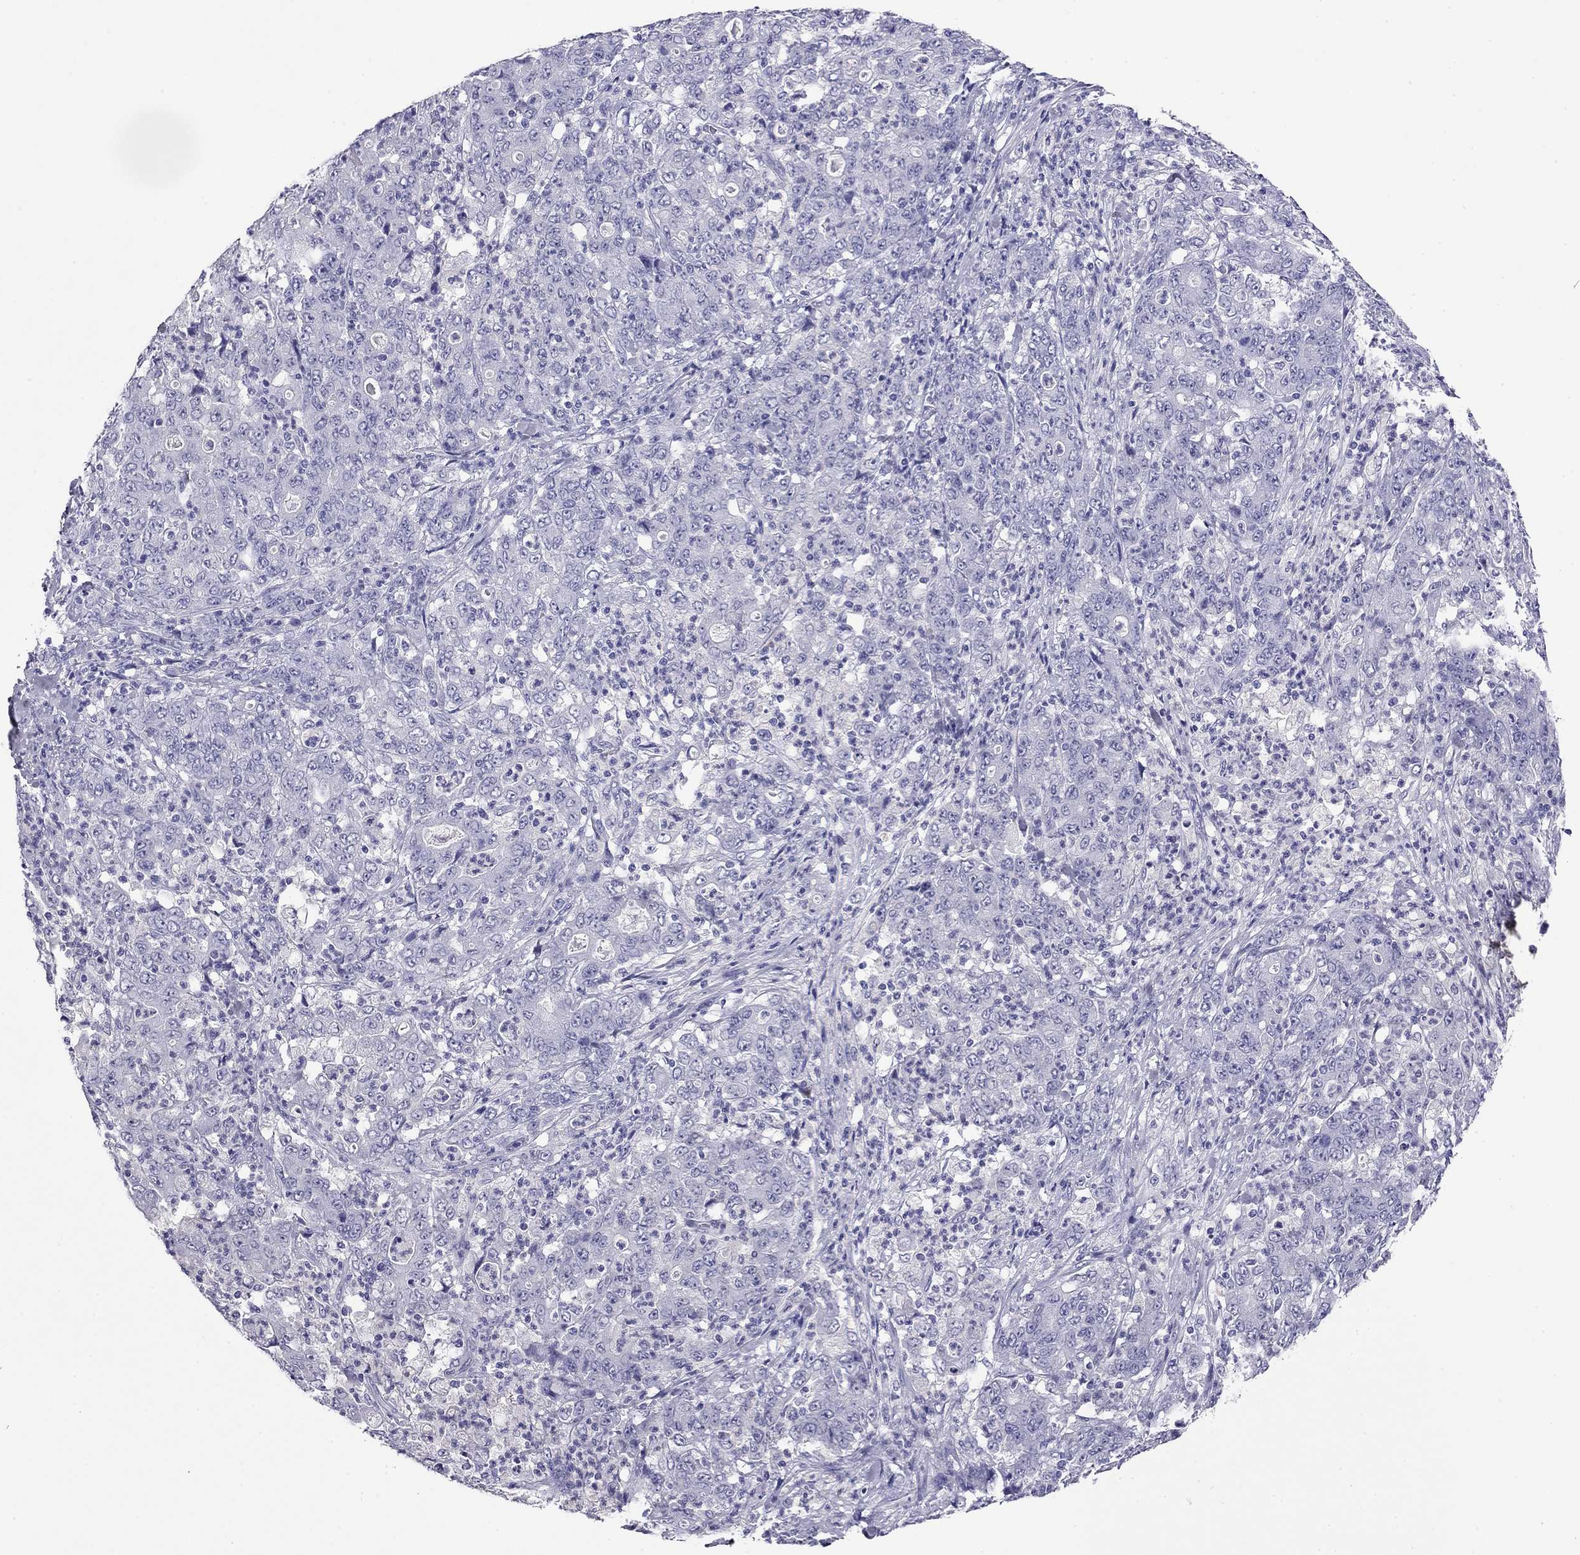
{"staining": {"intensity": "negative", "quantity": "none", "location": "none"}, "tissue": "stomach cancer", "cell_type": "Tumor cells", "image_type": "cancer", "snomed": [{"axis": "morphology", "description": "Adenocarcinoma, NOS"}, {"axis": "topography", "description": "Stomach, lower"}], "caption": "IHC photomicrograph of adenocarcinoma (stomach) stained for a protein (brown), which demonstrates no positivity in tumor cells.", "gene": "ODF4", "patient": {"sex": "female", "age": 71}}